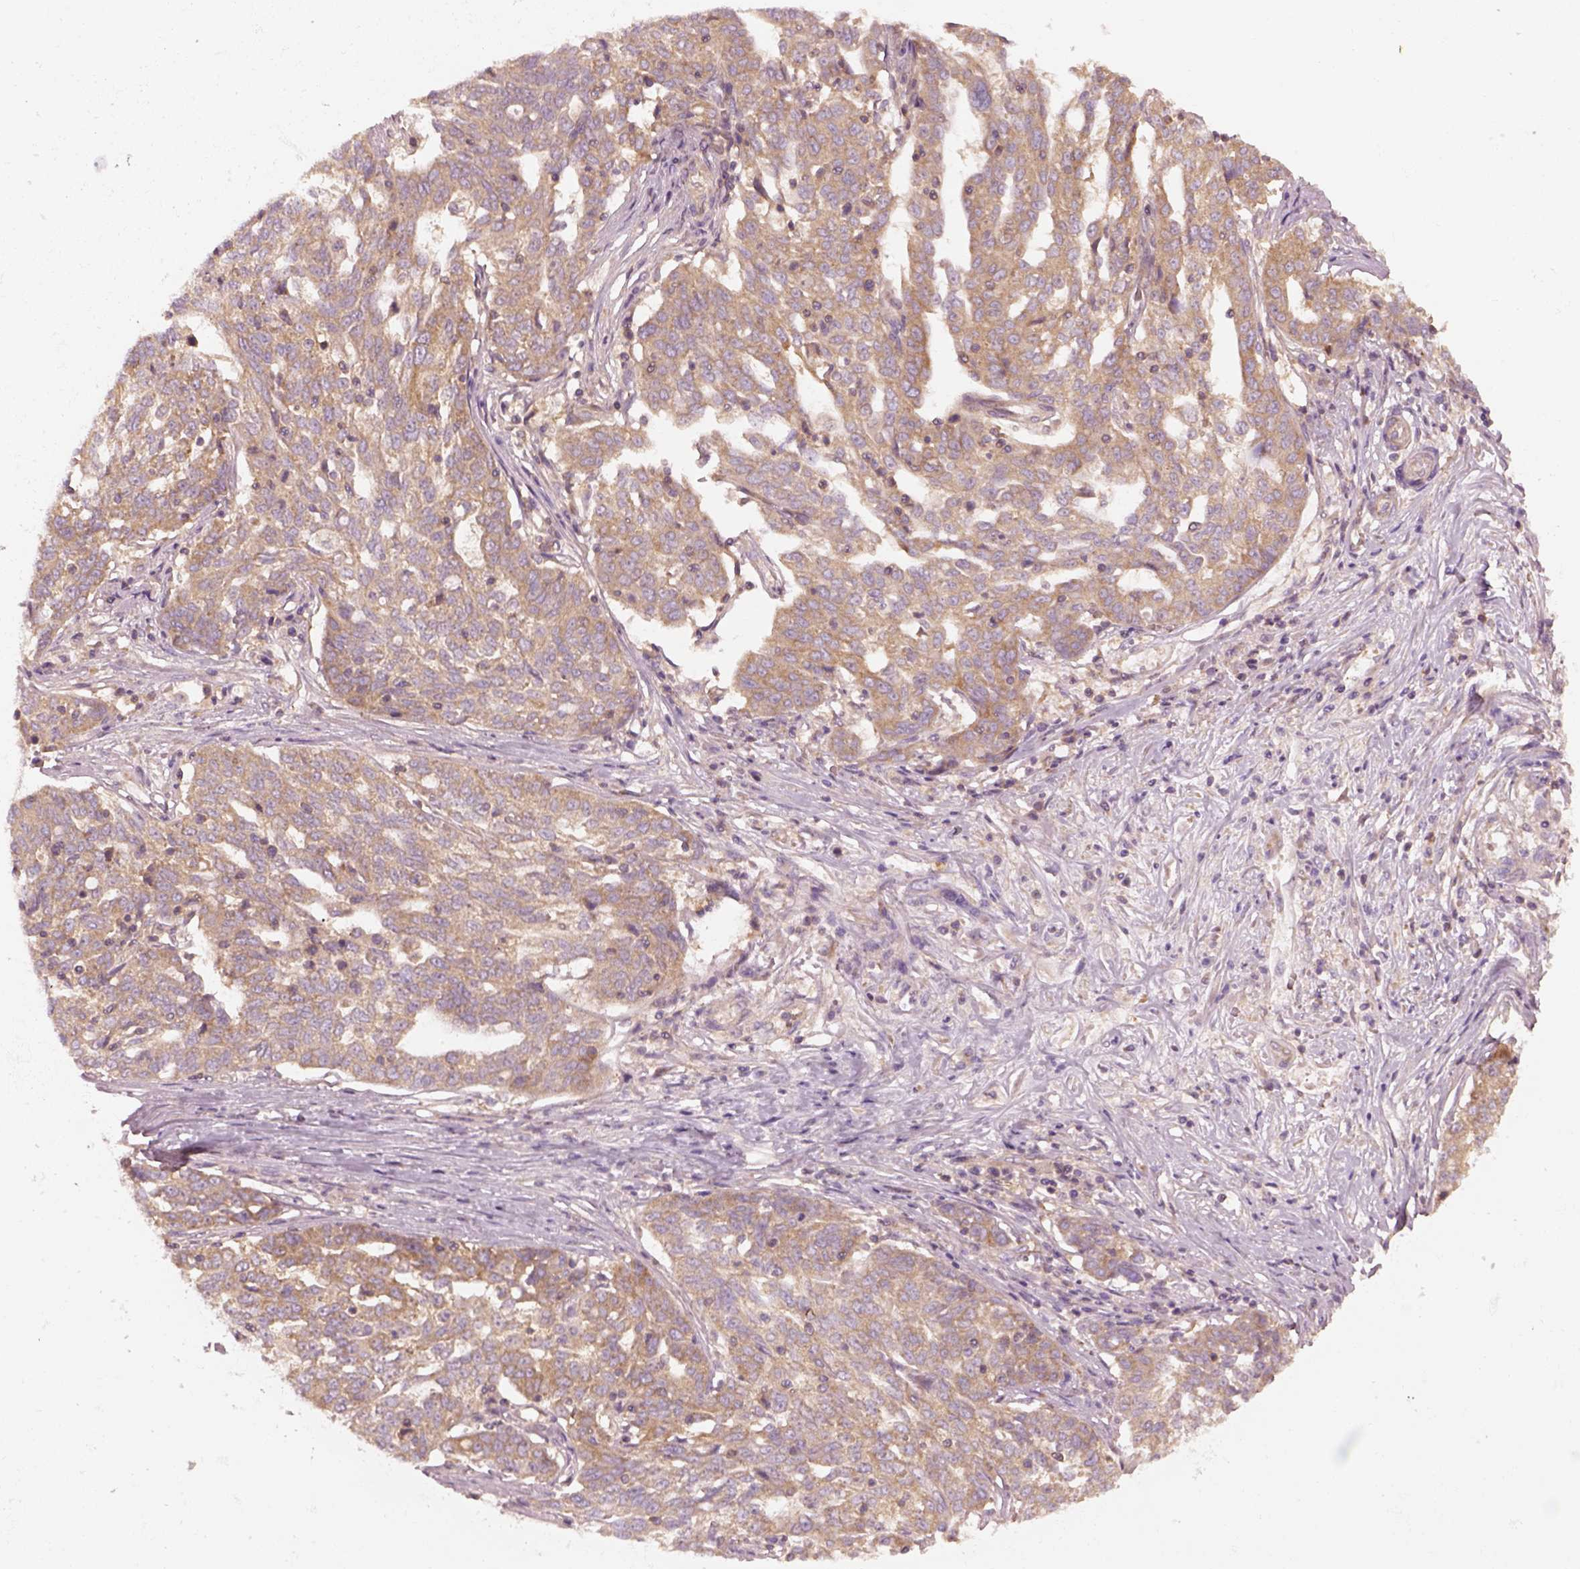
{"staining": {"intensity": "weak", "quantity": ">75%", "location": "cytoplasmic/membranous"}, "tissue": "ovarian cancer", "cell_type": "Tumor cells", "image_type": "cancer", "snomed": [{"axis": "morphology", "description": "Cystadenocarcinoma, serous, NOS"}, {"axis": "topography", "description": "Ovary"}], "caption": "Ovarian serous cystadenocarcinoma was stained to show a protein in brown. There is low levels of weak cytoplasmic/membranous staining in about >75% of tumor cells. The staining is performed using DAB (3,3'-diaminobenzidine) brown chromogen to label protein expression. The nuclei are counter-stained blue using hematoxylin.", "gene": "CAD", "patient": {"sex": "female", "age": 67}}